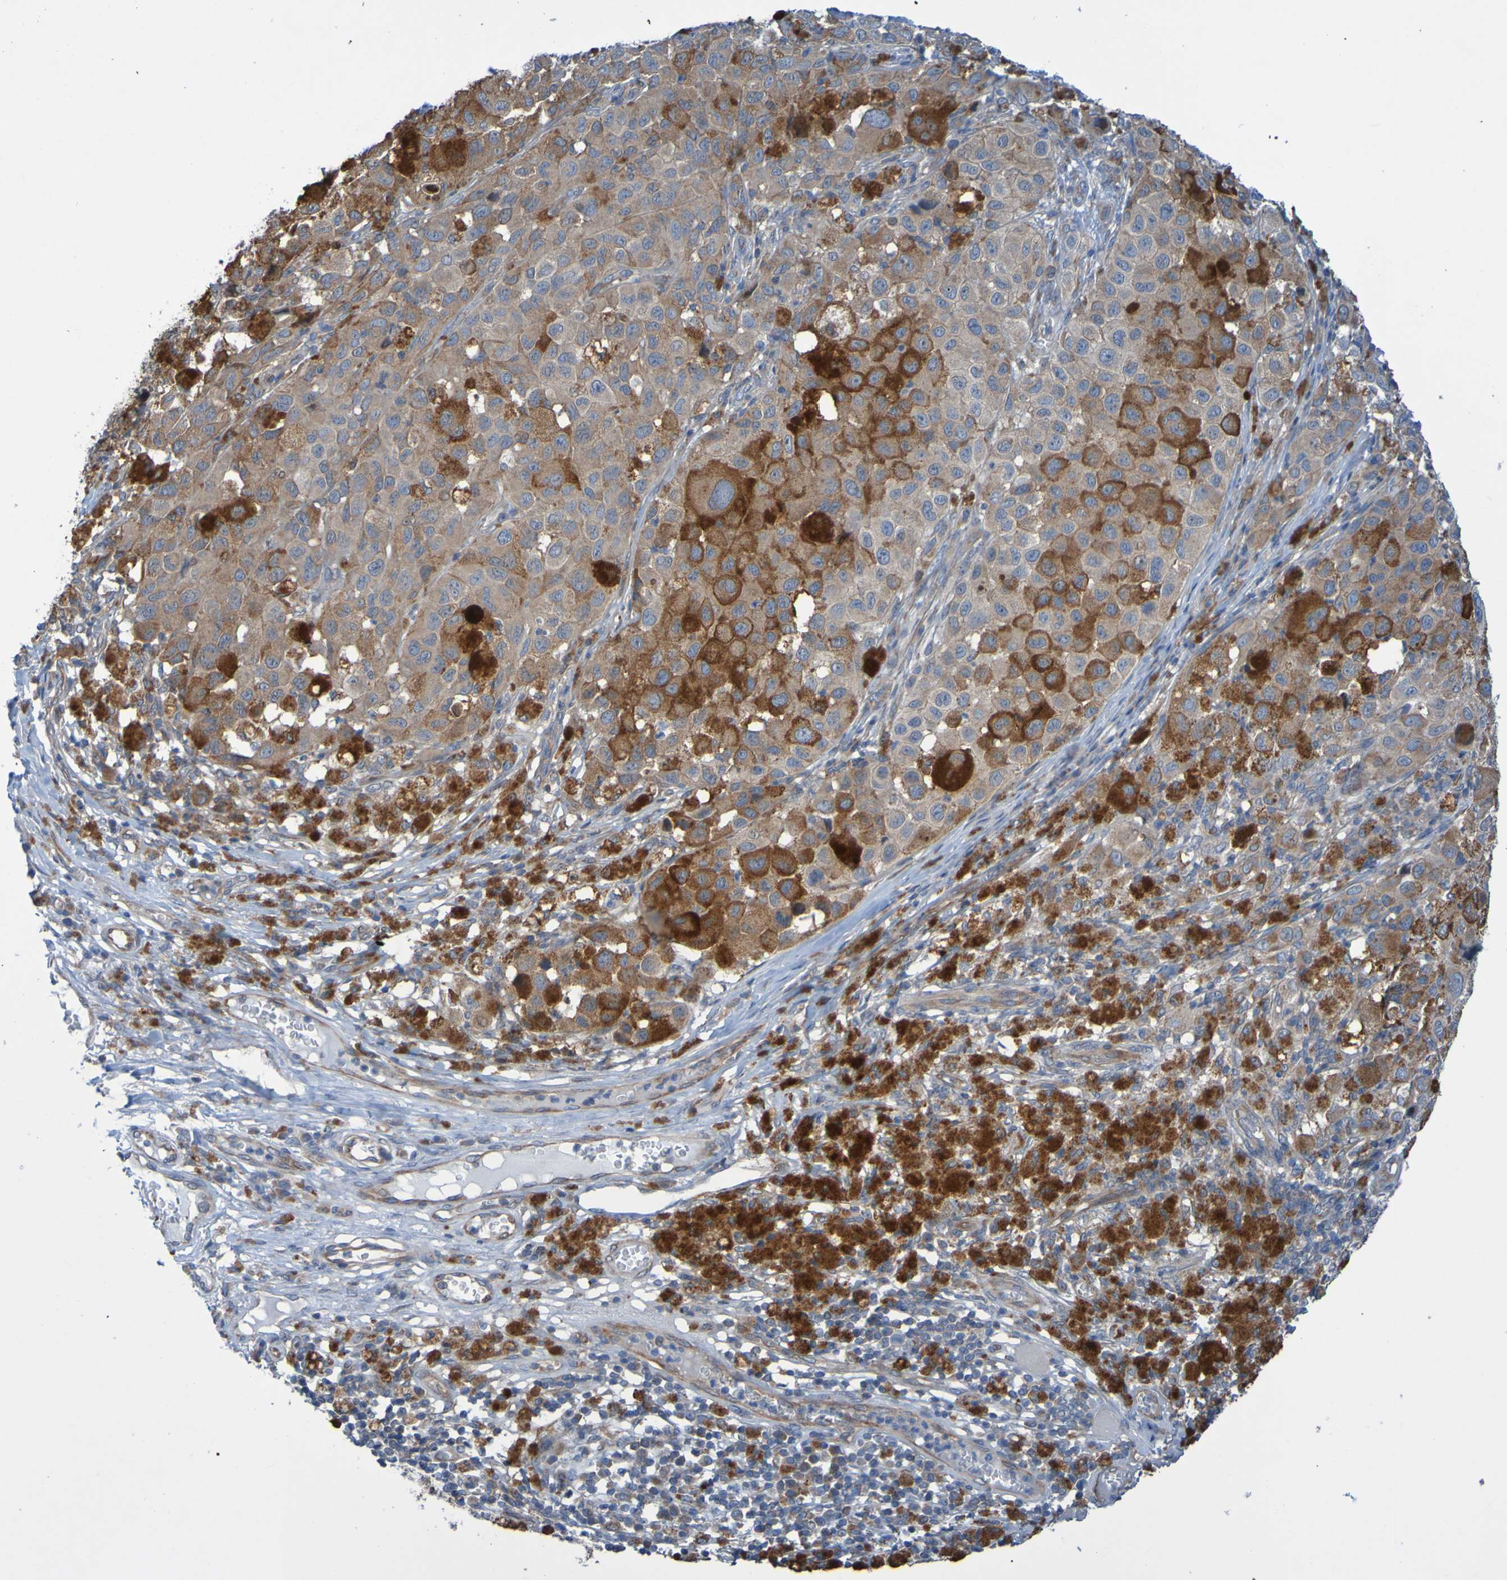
{"staining": {"intensity": "moderate", "quantity": ">75%", "location": "cytoplasmic/membranous"}, "tissue": "melanoma", "cell_type": "Tumor cells", "image_type": "cancer", "snomed": [{"axis": "morphology", "description": "Malignant melanoma, NOS"}, {"axis": "topography", "description": "Skin"}], "caption": "Malignant melanoma was stained to show a protein in brown. There is medium levels of moderate cytoplasmic/membranous expression in about >75% of tumor cells.", "gene": "NPRL3", "patient": {"sex": "male", "age": 96}}